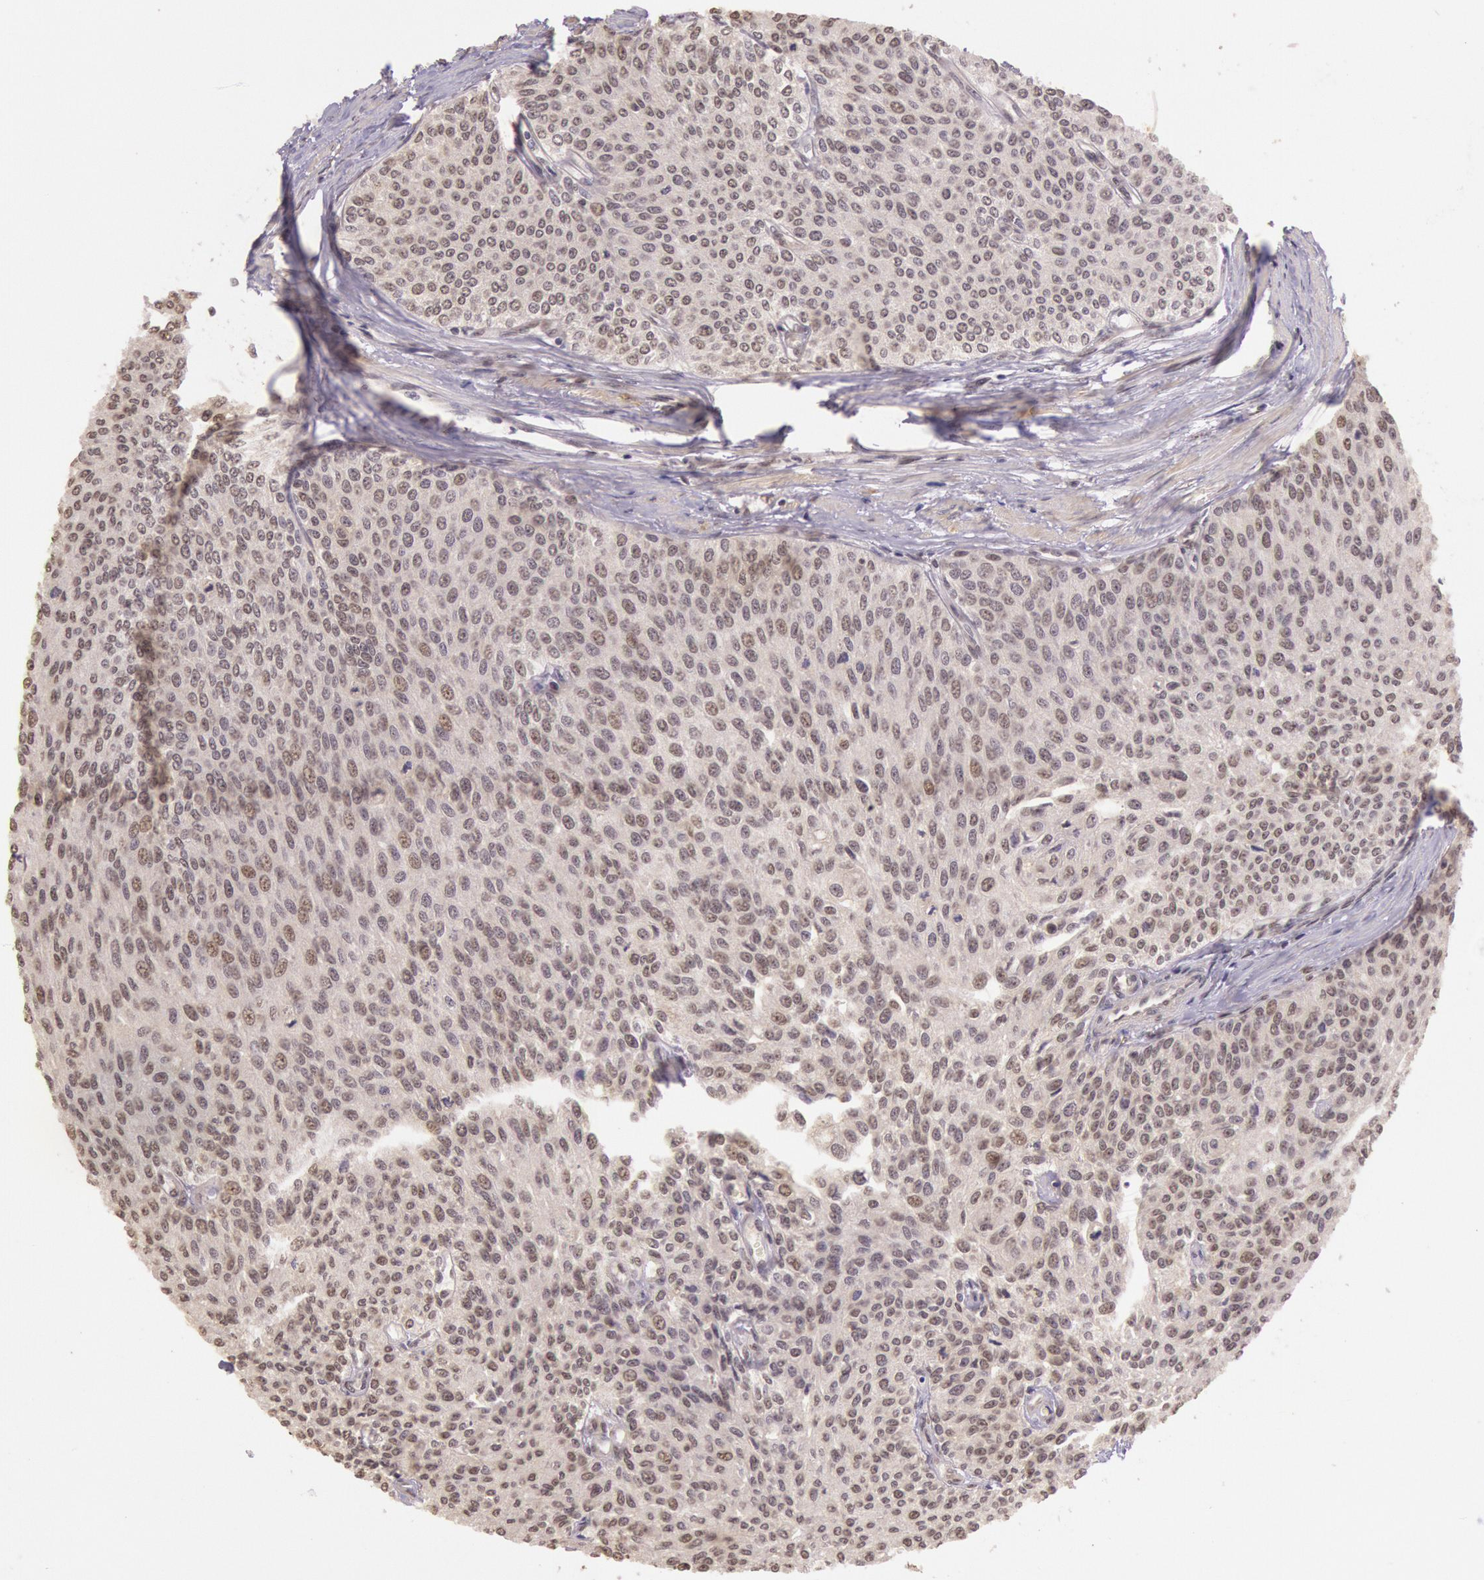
{"staining": {"intensity": "negative", "quantity": "none", "location": "none"}, "tissue": "urothelial cancer", "cell_type": "Tumor cells", "image_type": "cancer", "snomed": [{"axis": "morphology", "description": "Urothelial carcinoma, Low grade"}, {"axis": "topography", "description": "Urinary bladder"}], "caption": "Urothelial carcinoma (low-grade) was stained to show a protein in brown. There is no significant positivity in tumor cells.", "gene": "RTL10", "patient": {"sex": "female", "age": 73}}